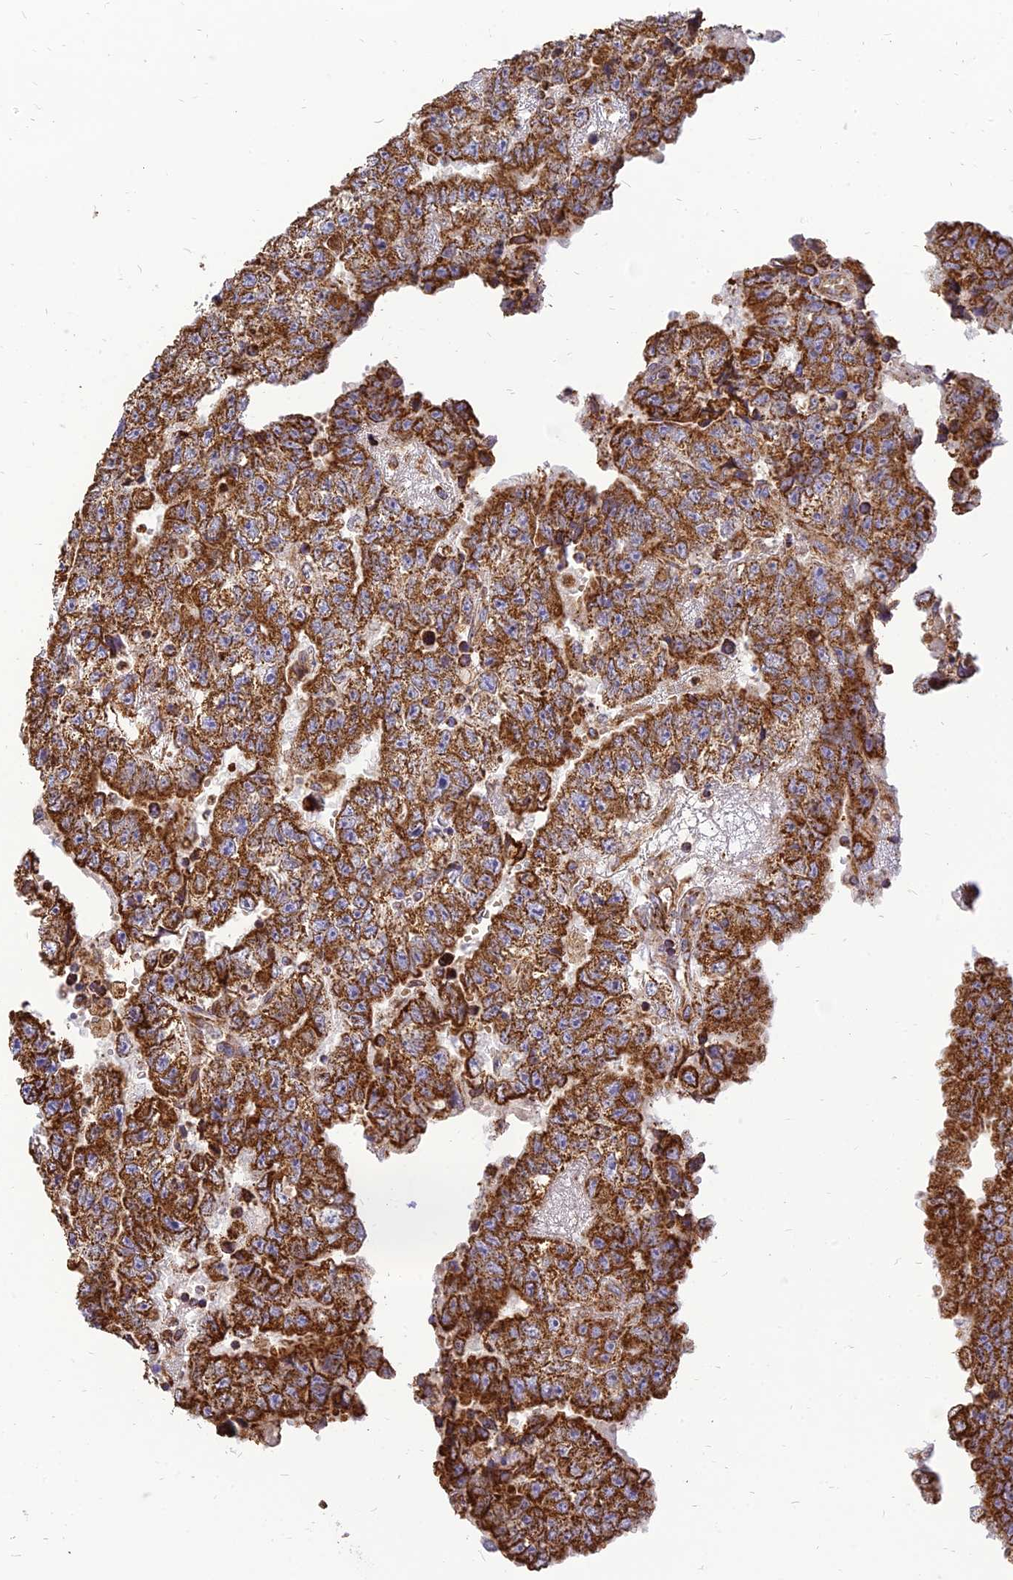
{"staining": {"intensity": "strong", "quantity": ">75%", "location": "cytoplasmic/membranous"}, "tissue": "testis cancer", "cell_type": "Tumor cells", "image_type": "cancer", "snomed": [{"axis": "morphology", "description": "Carcinoma, Embryonal, NOS"}, {"axis": "topography", "description": "Testis"}], "caption": "Brown immunohistochemical staining in human testis embryonal carcinoma exhibits strong cytoplasmic/membranous expression in approximately >75% of tumor cells.", "gene": "THUMPD2", "patient": {"sex": "male", "age": 25}}